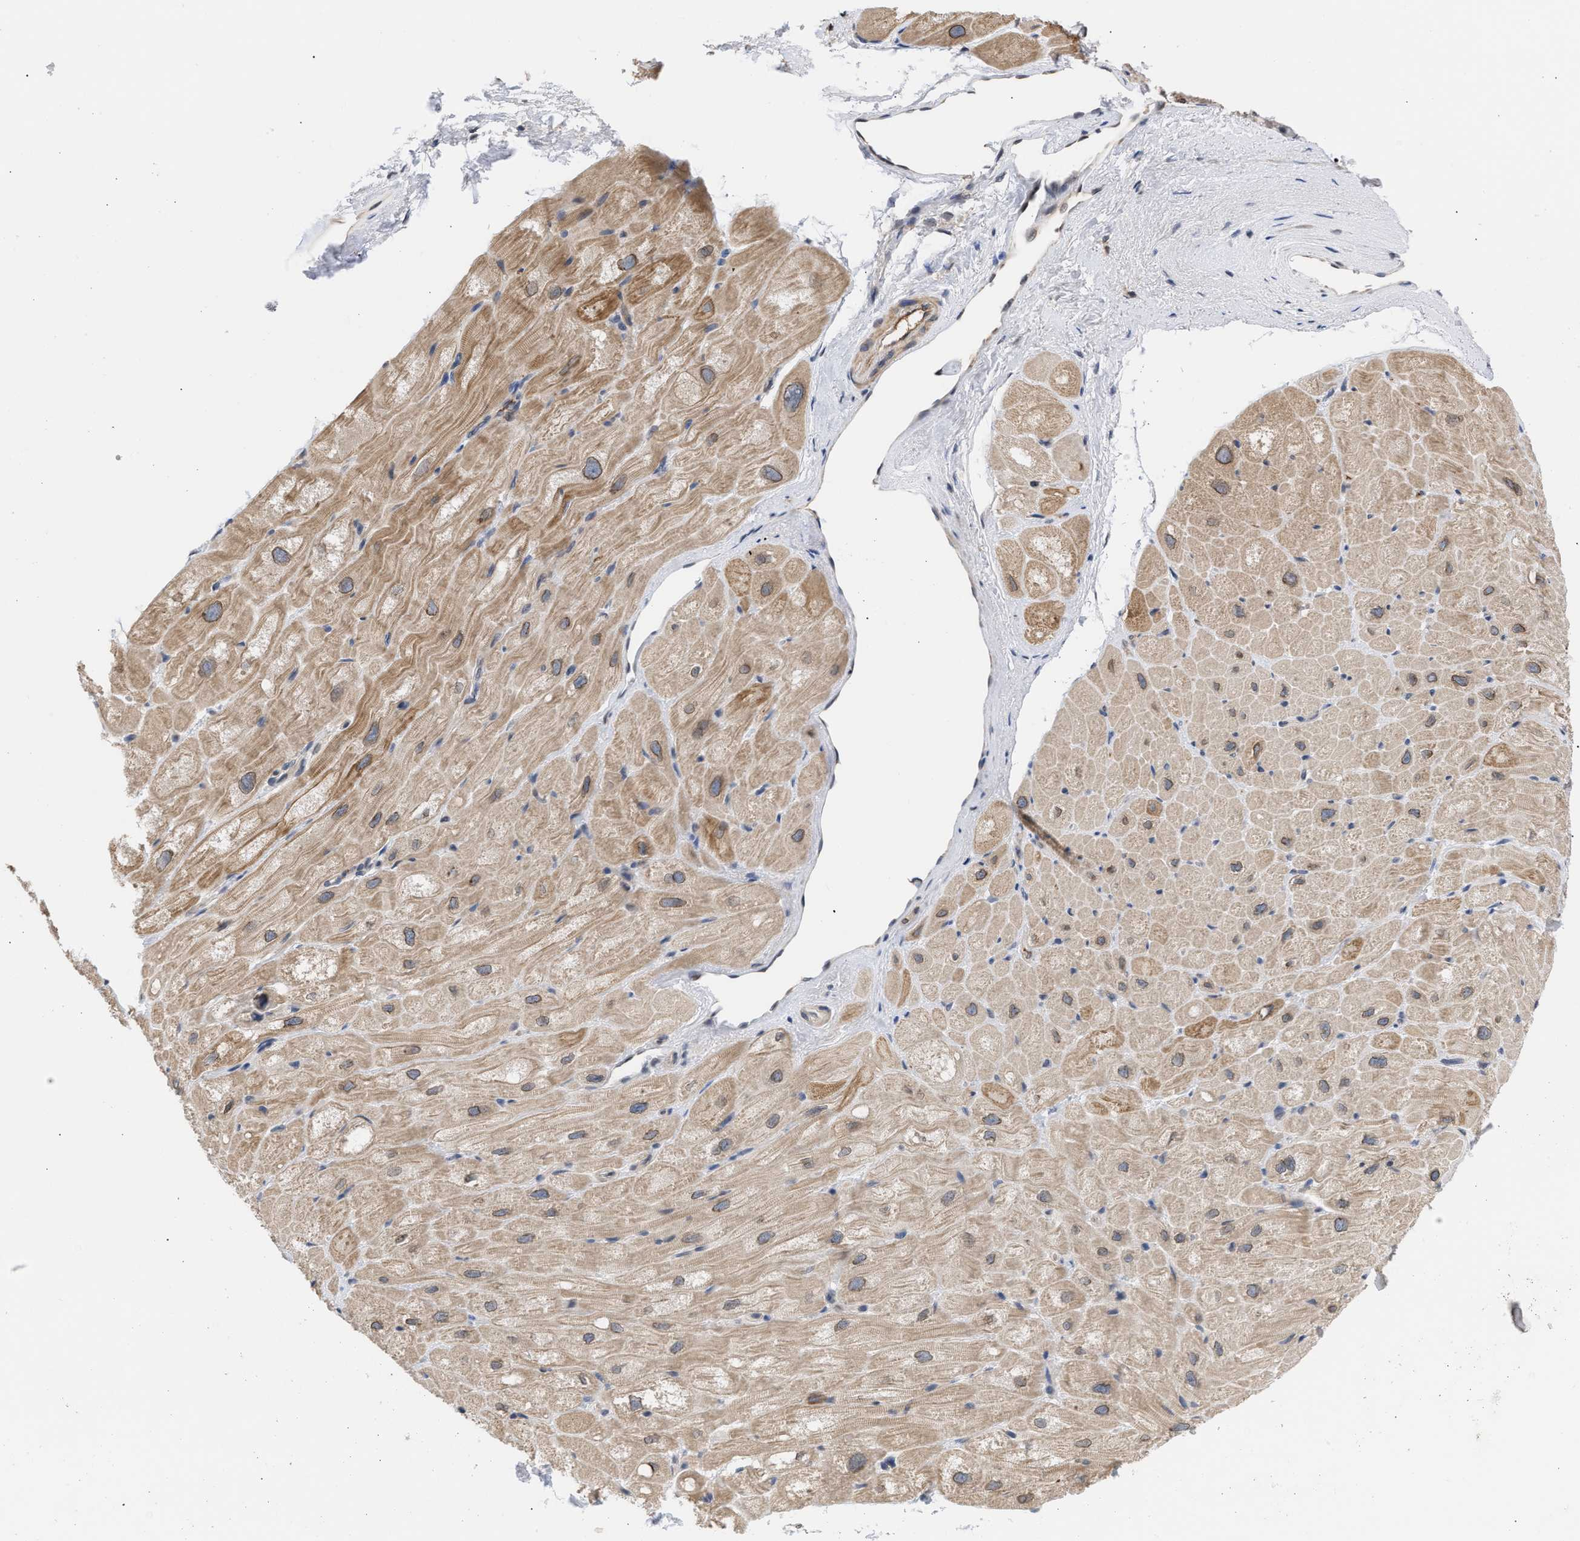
{"staining": {"intensity": "moderate", "quantity": ">75%", "location": "cytoplasmic/membranous,nuclear"}, "tissue": "heart muscle", "cell_type": "Cardiomyocytes", "image_type": "normal", "snomed": [{"axis": "morphology", "description": "Normal tissue, NOS"}, {"axis": "topography", "description": "Heart"}], "caption": "Moderate cytoplasmic/membranous,nuclear expression is appreciated in approximately >75% of cardiomyocytes in unremarkable heart muscle. Using DAB (brown) and hematoxylin (blue) stains, captured at high magnification using brightfield microscopy.", "gene": "NUP62", "patient": {"sex": "male", "age": 49}}